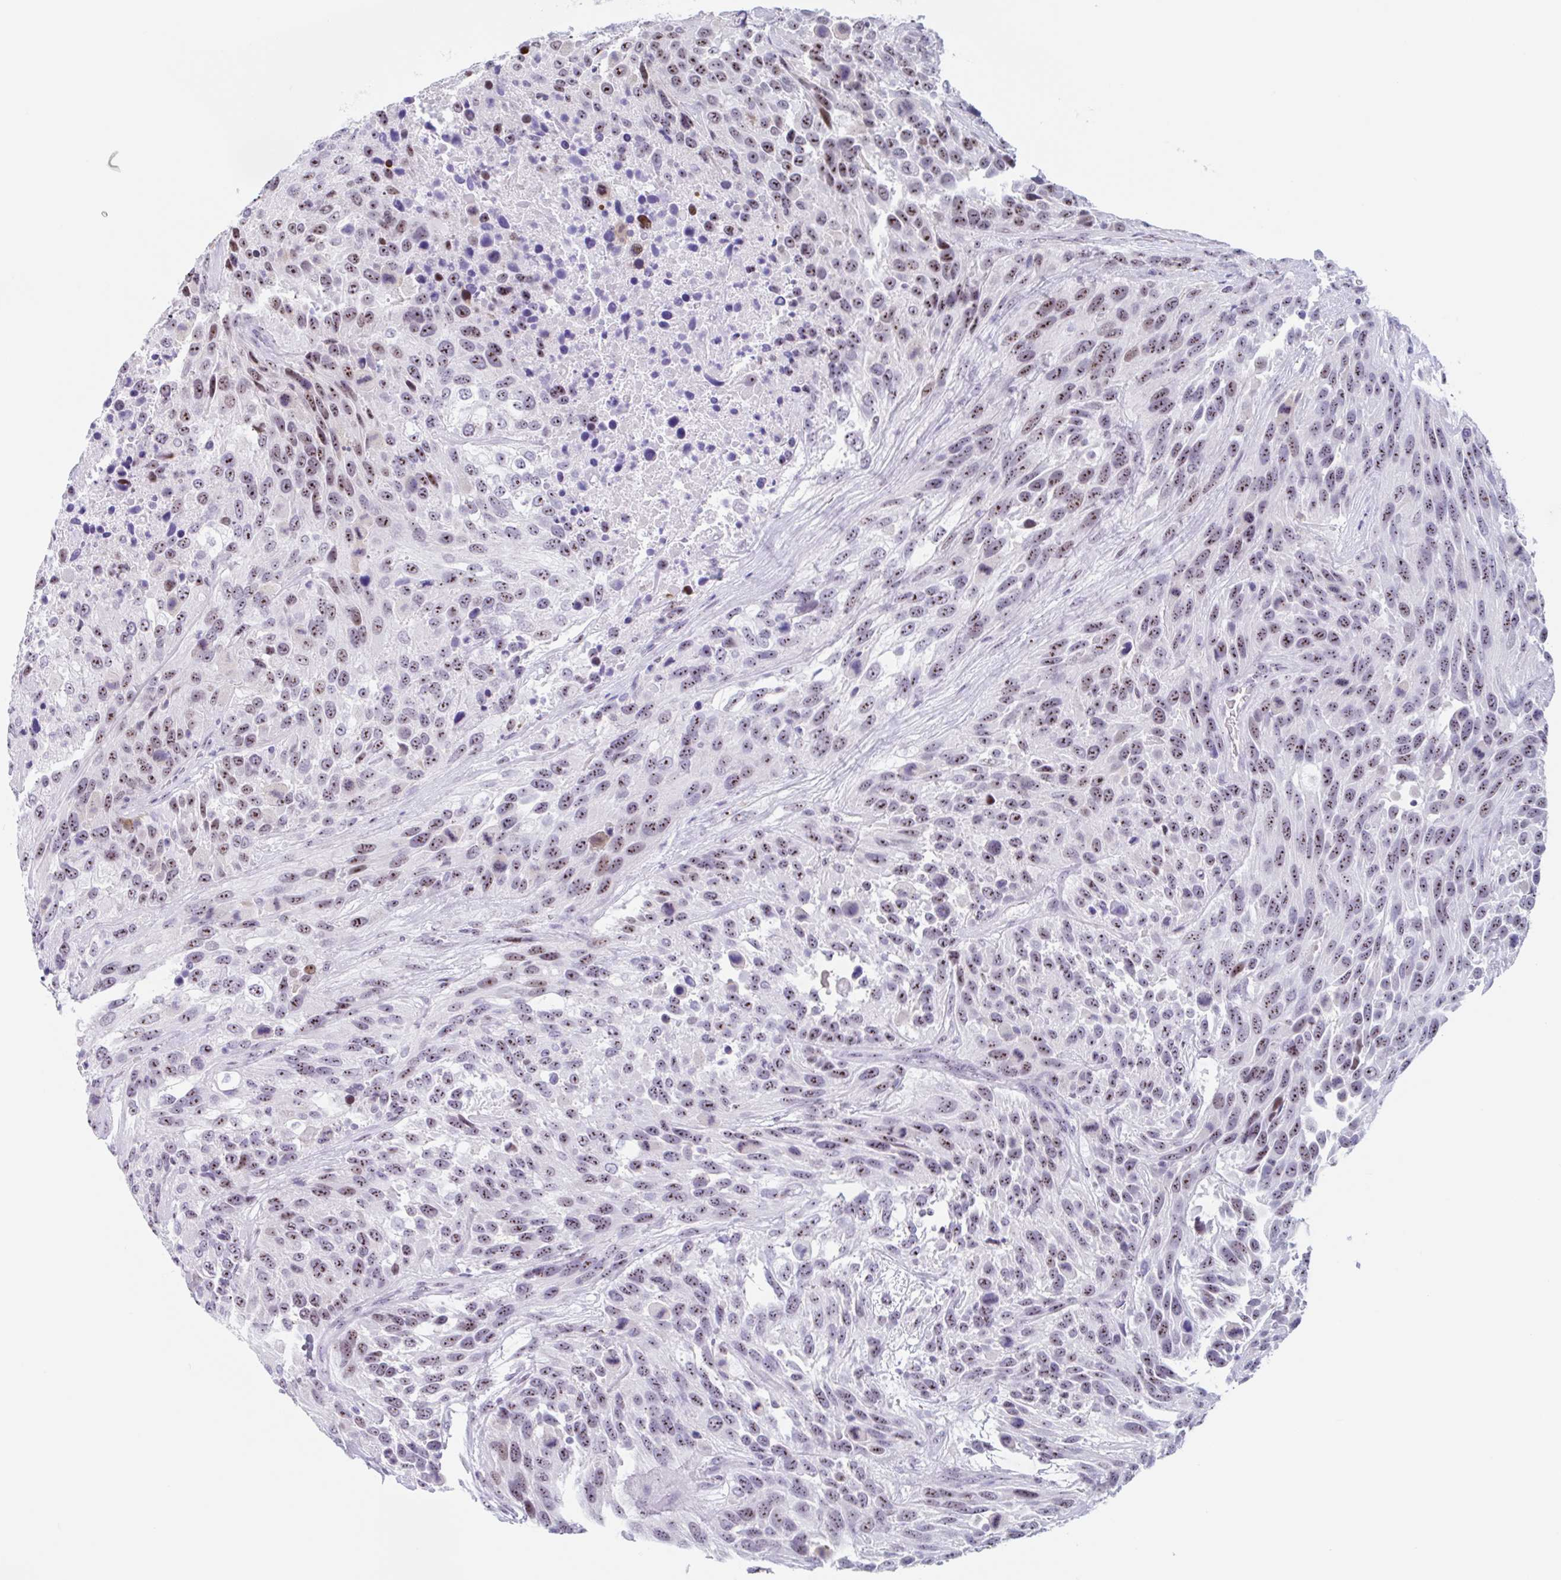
{"staining": {"intensity": "moderate", "quantity": ">75%", "location": "nuclear"}, "tissue": "urothelial cancer", "cell_type": "Tumor cells", "image_type": "cancer", "snomed": [{"axis": "morphology", "description": "Urothelial carcinoma, High grade"}, {"axis": "topography", "description": "Urinary bladder"}], "caption": "Approximately >75% of tumor cells in urothelial carcinoma (high-grade) reveal moderate nuclear protein expression as visualized by brown immunohistochemical staining.", "gene": "LENG9", "patient": {"sex": "female", "age": 70}}